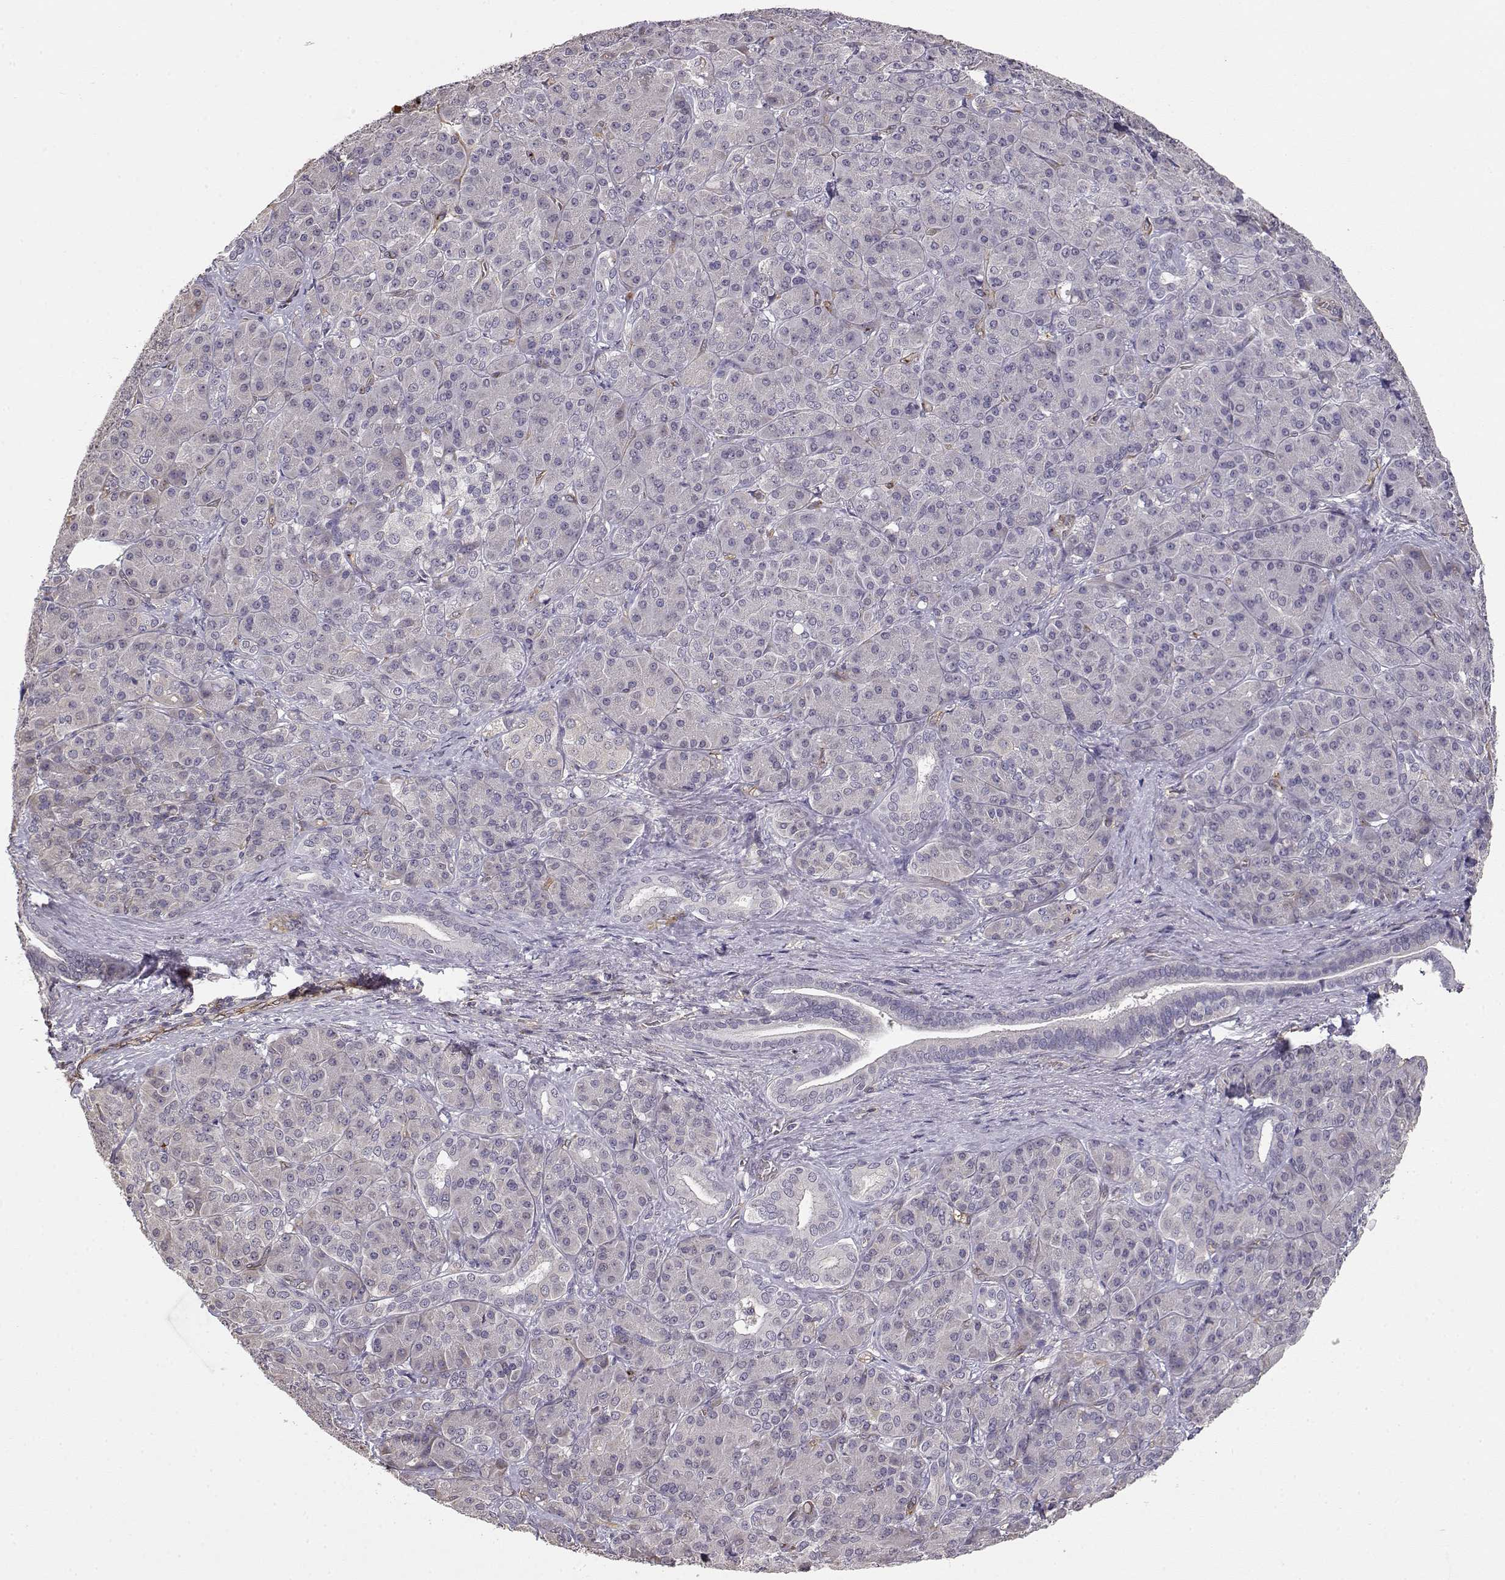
{"staining": {"intensity": "negative", "quantity": "none", "location": "none"}, "tissue": "pancreatic cancer", "cell_type": "Tumor cells", "image_type": "cancer", "snomed": [{"axis": "morphology", "description": "Normal tissue, NOS"}, {"axis": "morphology", "description": "Inflammation, NOS"}, {"axis": "morphology", "description": "Adenocarcinoma, NOS"}, {"axis": "topography", "description": "Pancreas"}], "caption": "Human pancreatic adenocarcinoma stained for a protein using IHC exhibits no positivity in tumor cells.", "gene": "IFITM1", "patient": {"sex": "male", "age": 57}}